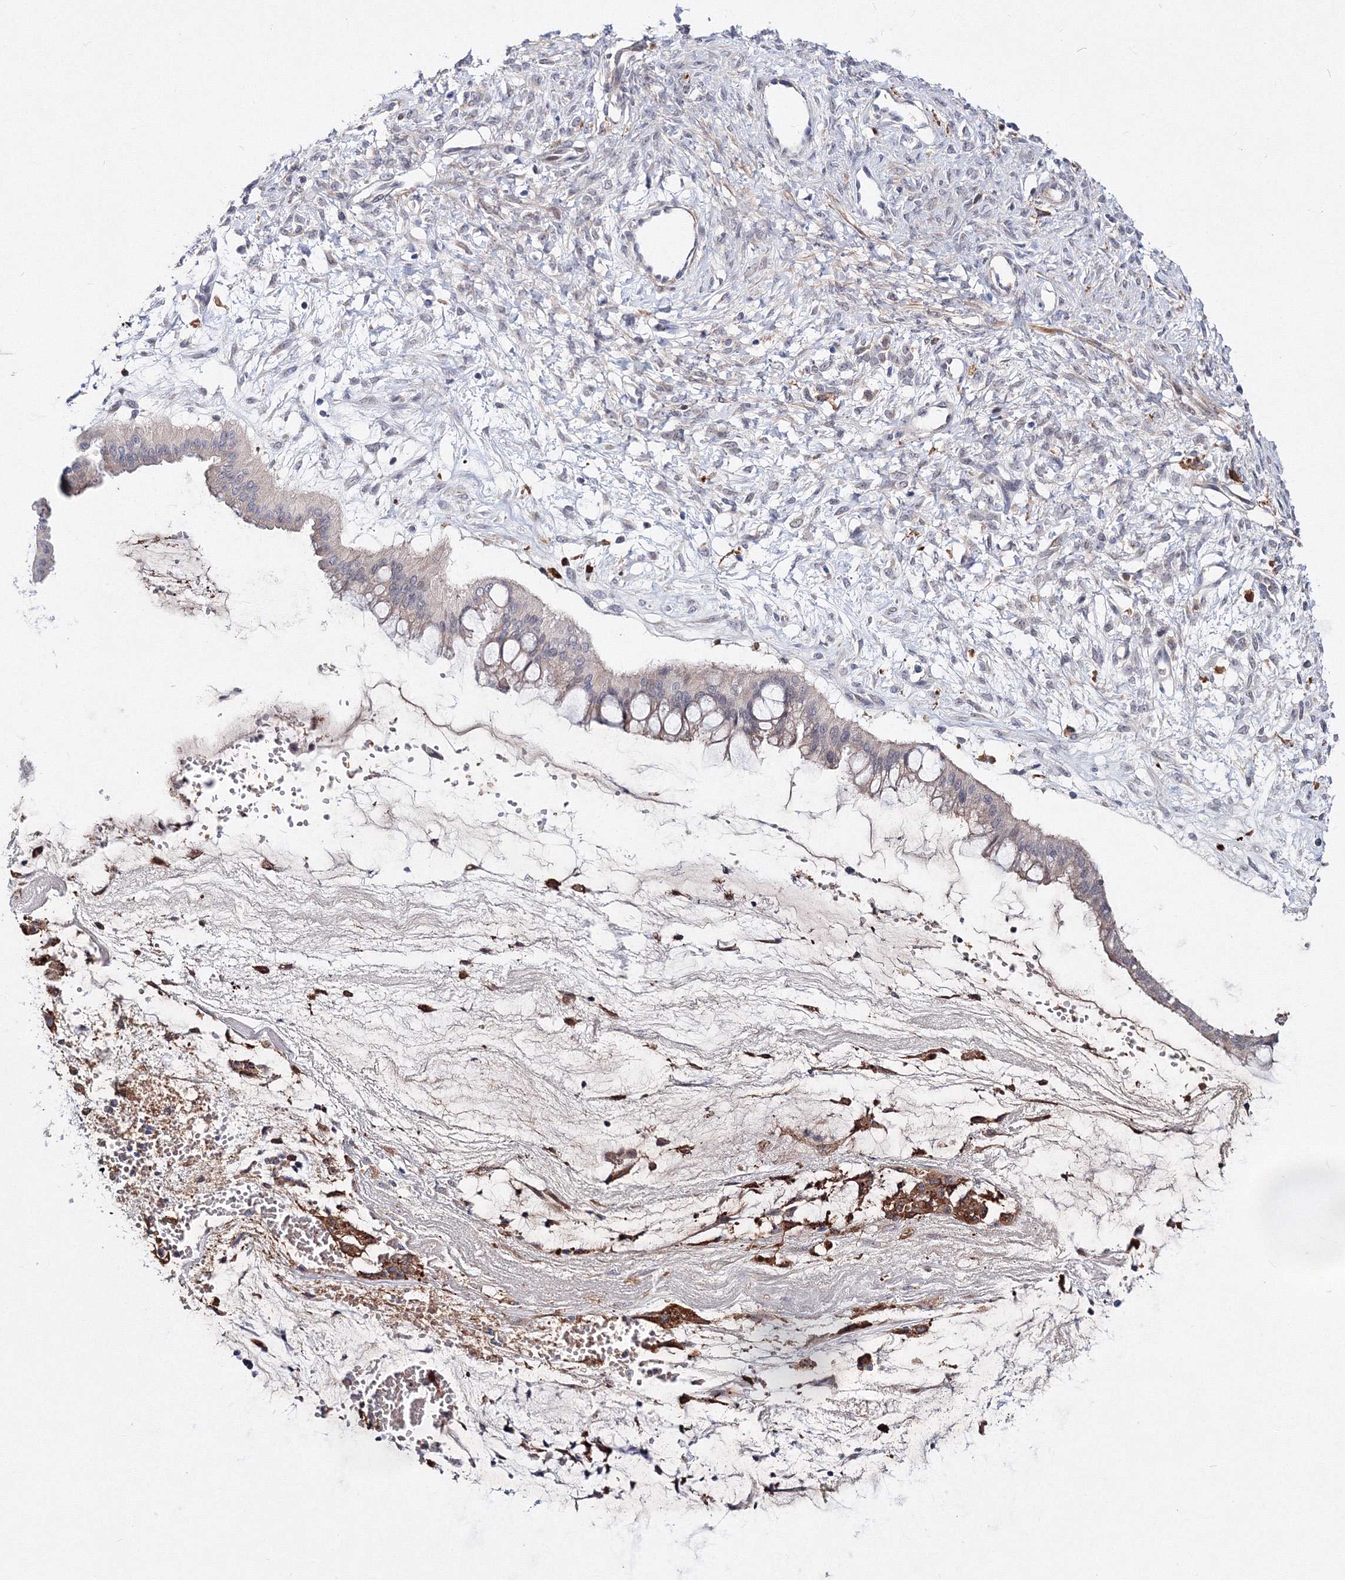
{"staining": {"intensity": "negative", "quantity": "none", "location": "none"}, "tissue": "ovarian cancer", "cell_type": "Tumor cells", "image_type": "cancer", "snomed": [{"axis": "morphology", "description": "Cystadenocarcinoma, mucinous, NOS"}, {"axis": "topography", "description": "Ovary"}], "caption": "This is a photomicrograph of IHC staining of ovarian cancer (mucinous cystadenocarcinoma), which shows no expression in tumor cells.", "gene": "C11orf52", "patient": {"sex": "female", "age": 73}}